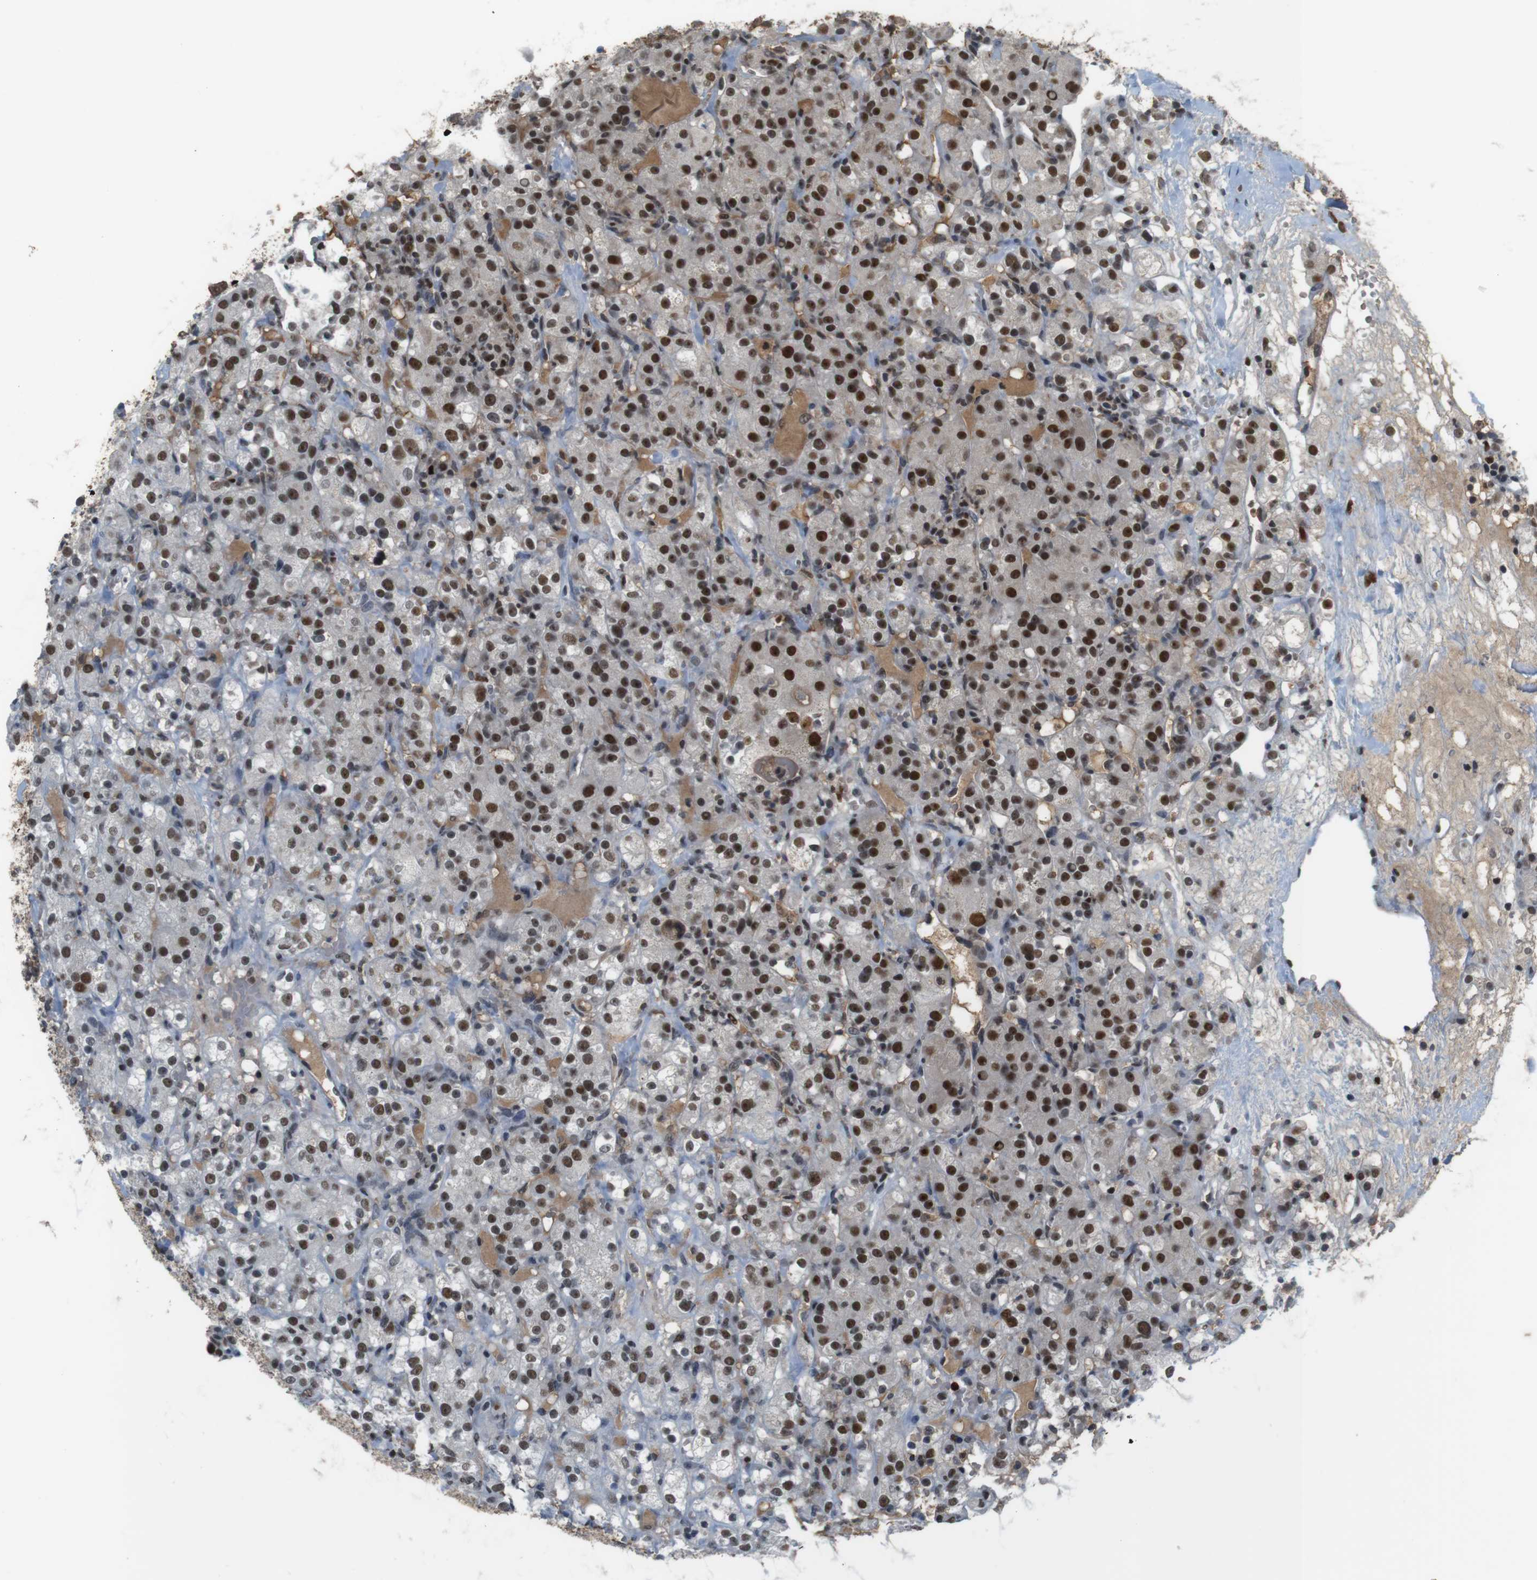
{"staining": {"intensity": "strong", "quantity": ">75%", "location": "nuclear"}, "tissue": "renal cancer", "cell_type": "Tumor cells", "image_type": "cancer", "snomed": [{"axis": "morphology", "description": "Normal tissue, NOS"}, {"axis": "morphology", "description": "Adenocarcinoma, NOS"}, {"axis": "topography", "description": "Kidney"}], "caption": "Immunohistochemistry of adenocarcinoma (renal) reveals high levels of strong nuclear expression in approximately >75% of tumor cells. (DAB (3,3'-diaminobenzidine) IHC with brightfield microscopy, high magnification).", "gene": "SUB1", "patient": {"sex": "male", "age": 61}}